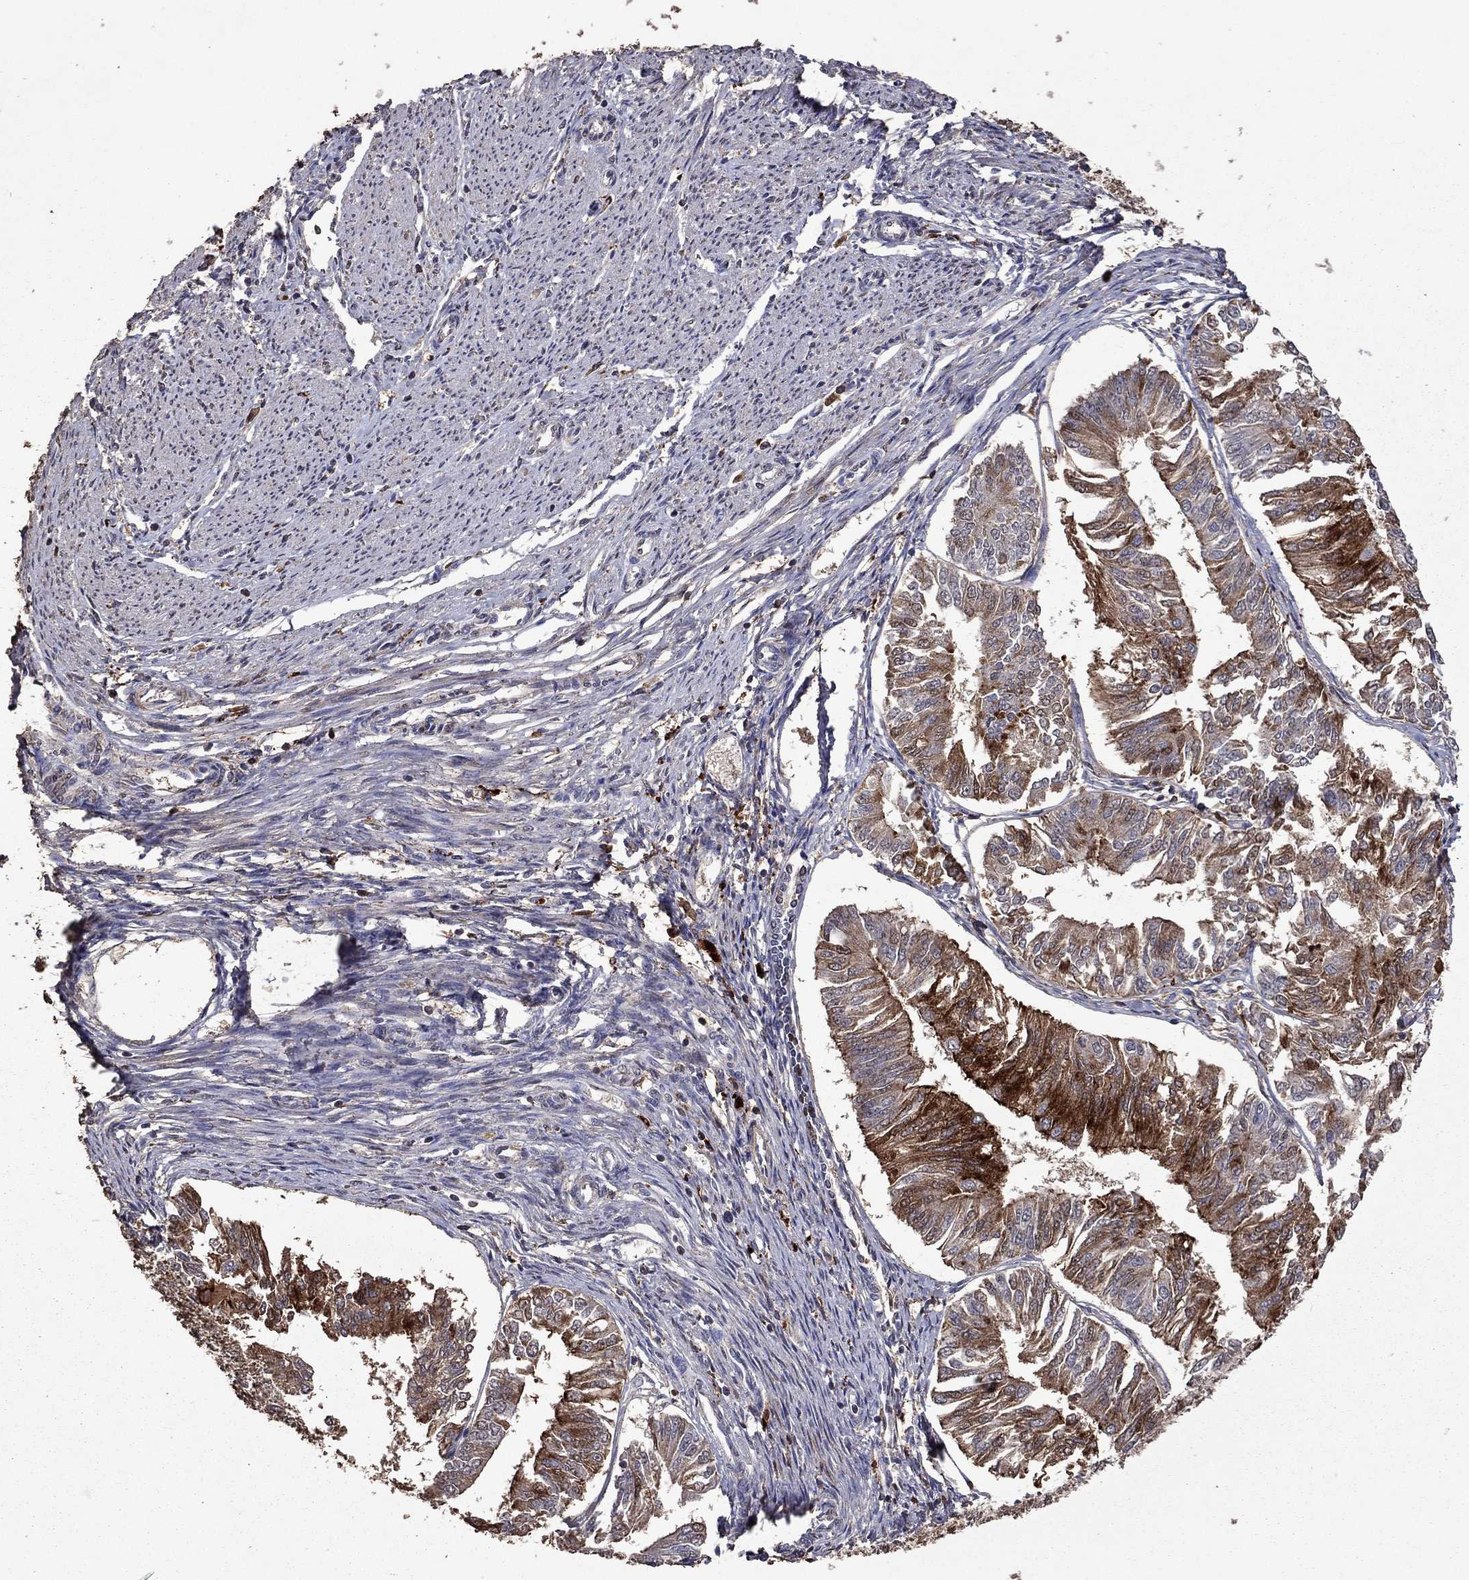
{"staining": {"intensity": "strong", "quantity": "25%-75%", "location": "cytoplasmic/membranous"}, "tissue": "endometrial cancer", "cell_type": "Tumor cells", "image_type": "cancer", "snomed": [{"axis": "morphology", "description": "Adenocarcinoma, NOS"}, {"axis": "topography", "description": "Endometrium"}], "caption": "Protein expression analysis of human adenocarcinoma (endometrial) reveals strong cytoplasmic/membranous staining in about 25%-75% of tumor cells. (Brightfield microscopy of DAB IHC at high magnification).", "gene": "SERPINA5", "patient": {"sex": "female", "age": 58}}